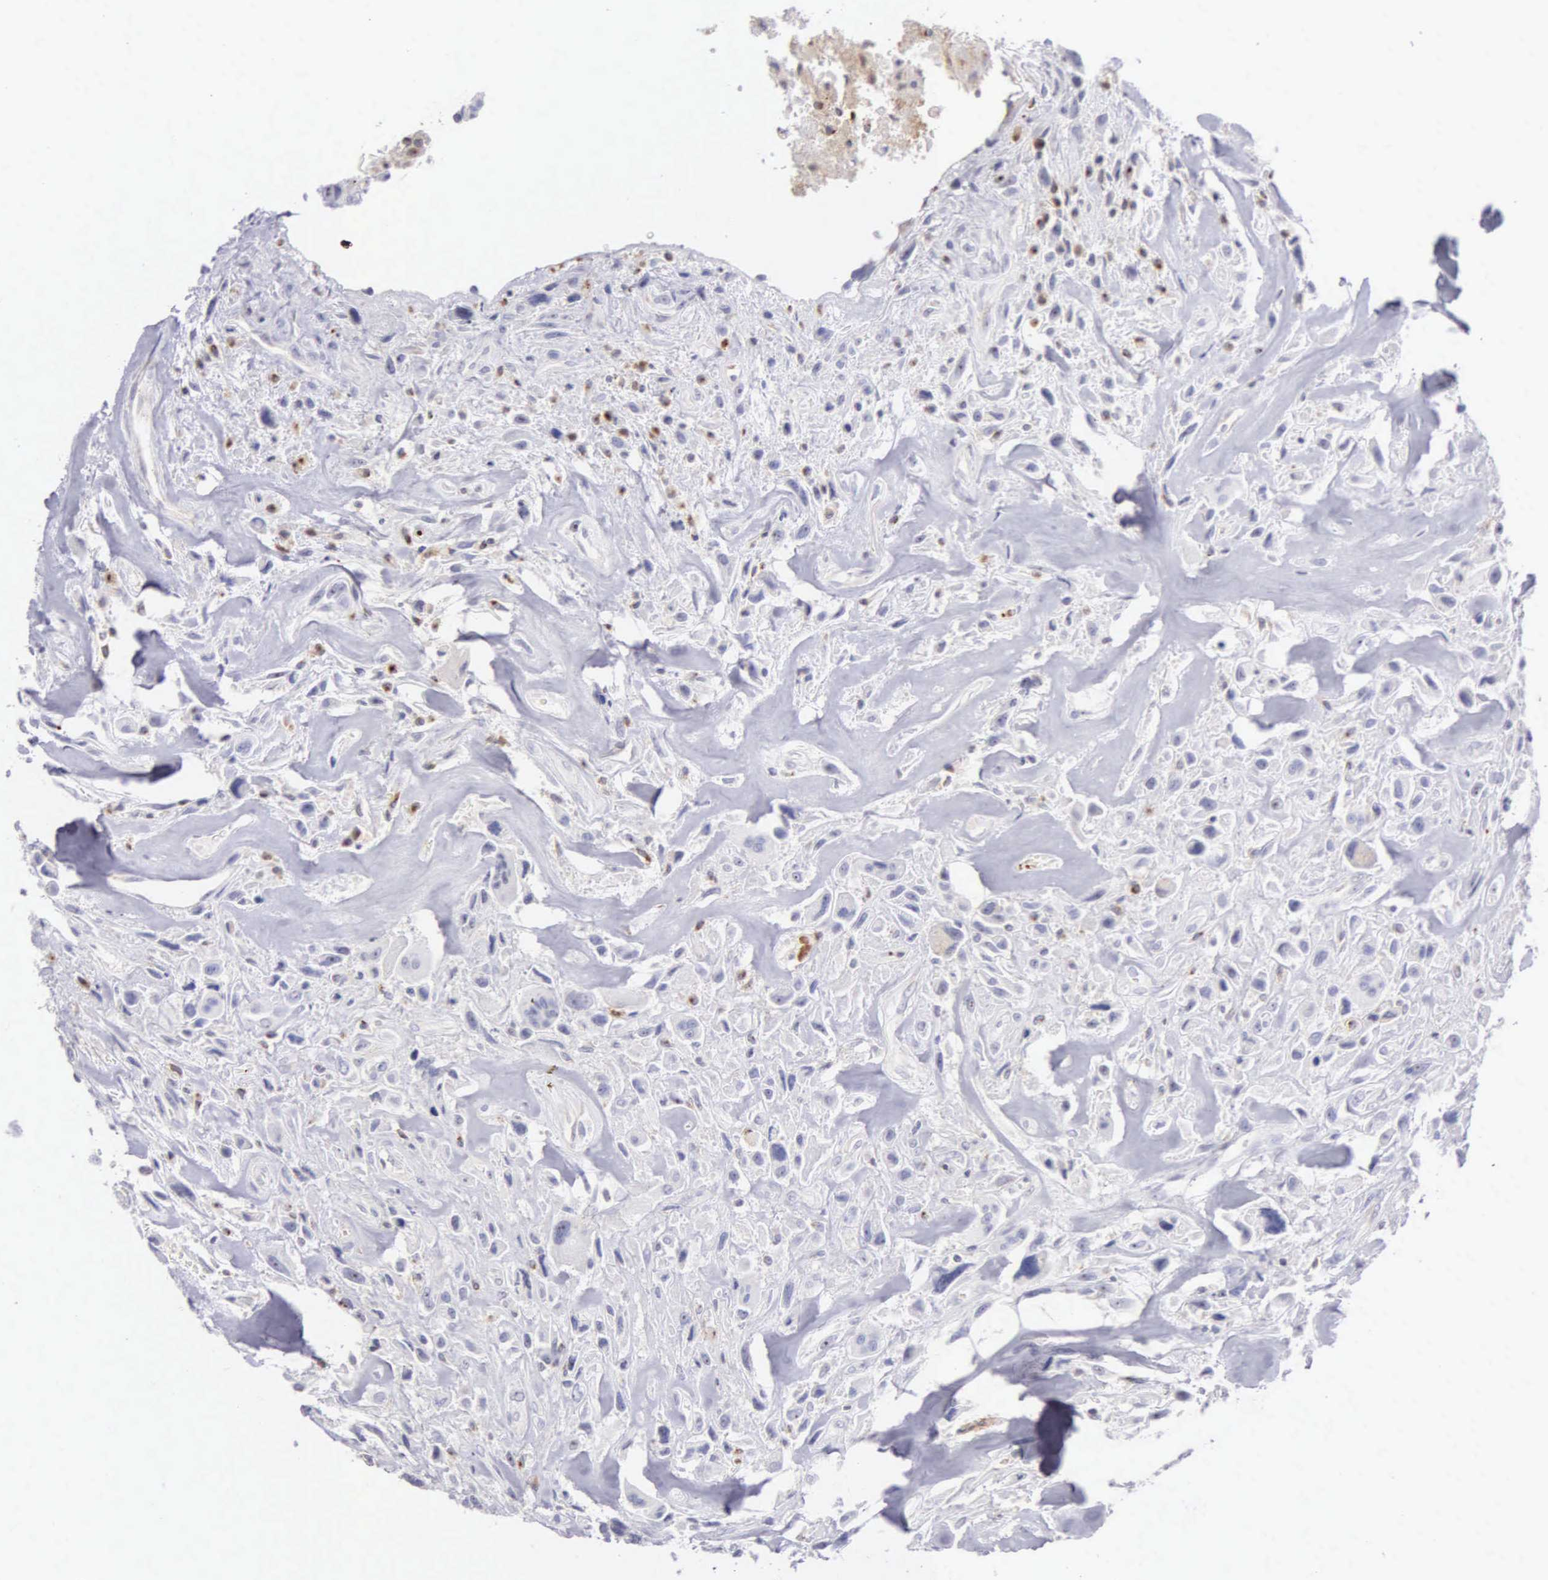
{"staining": {"intensity": "negative", "quantity": "none", "location": "none"}, "tissue": "breast cancer", "cell_type": "Tumor cells", "image_type": "cancer", "snomed": [{"axis": "morphology", "description": "Neoplasm, malignant, NOS"}, {"axis": "topography", "description": "Breast"}], "caption": "Breast cancer was stained to show a protein in brown. There is no significant staining in tumor cells.", "gene": "SRGN", "patient": {"sex": "female", "age": 50}}